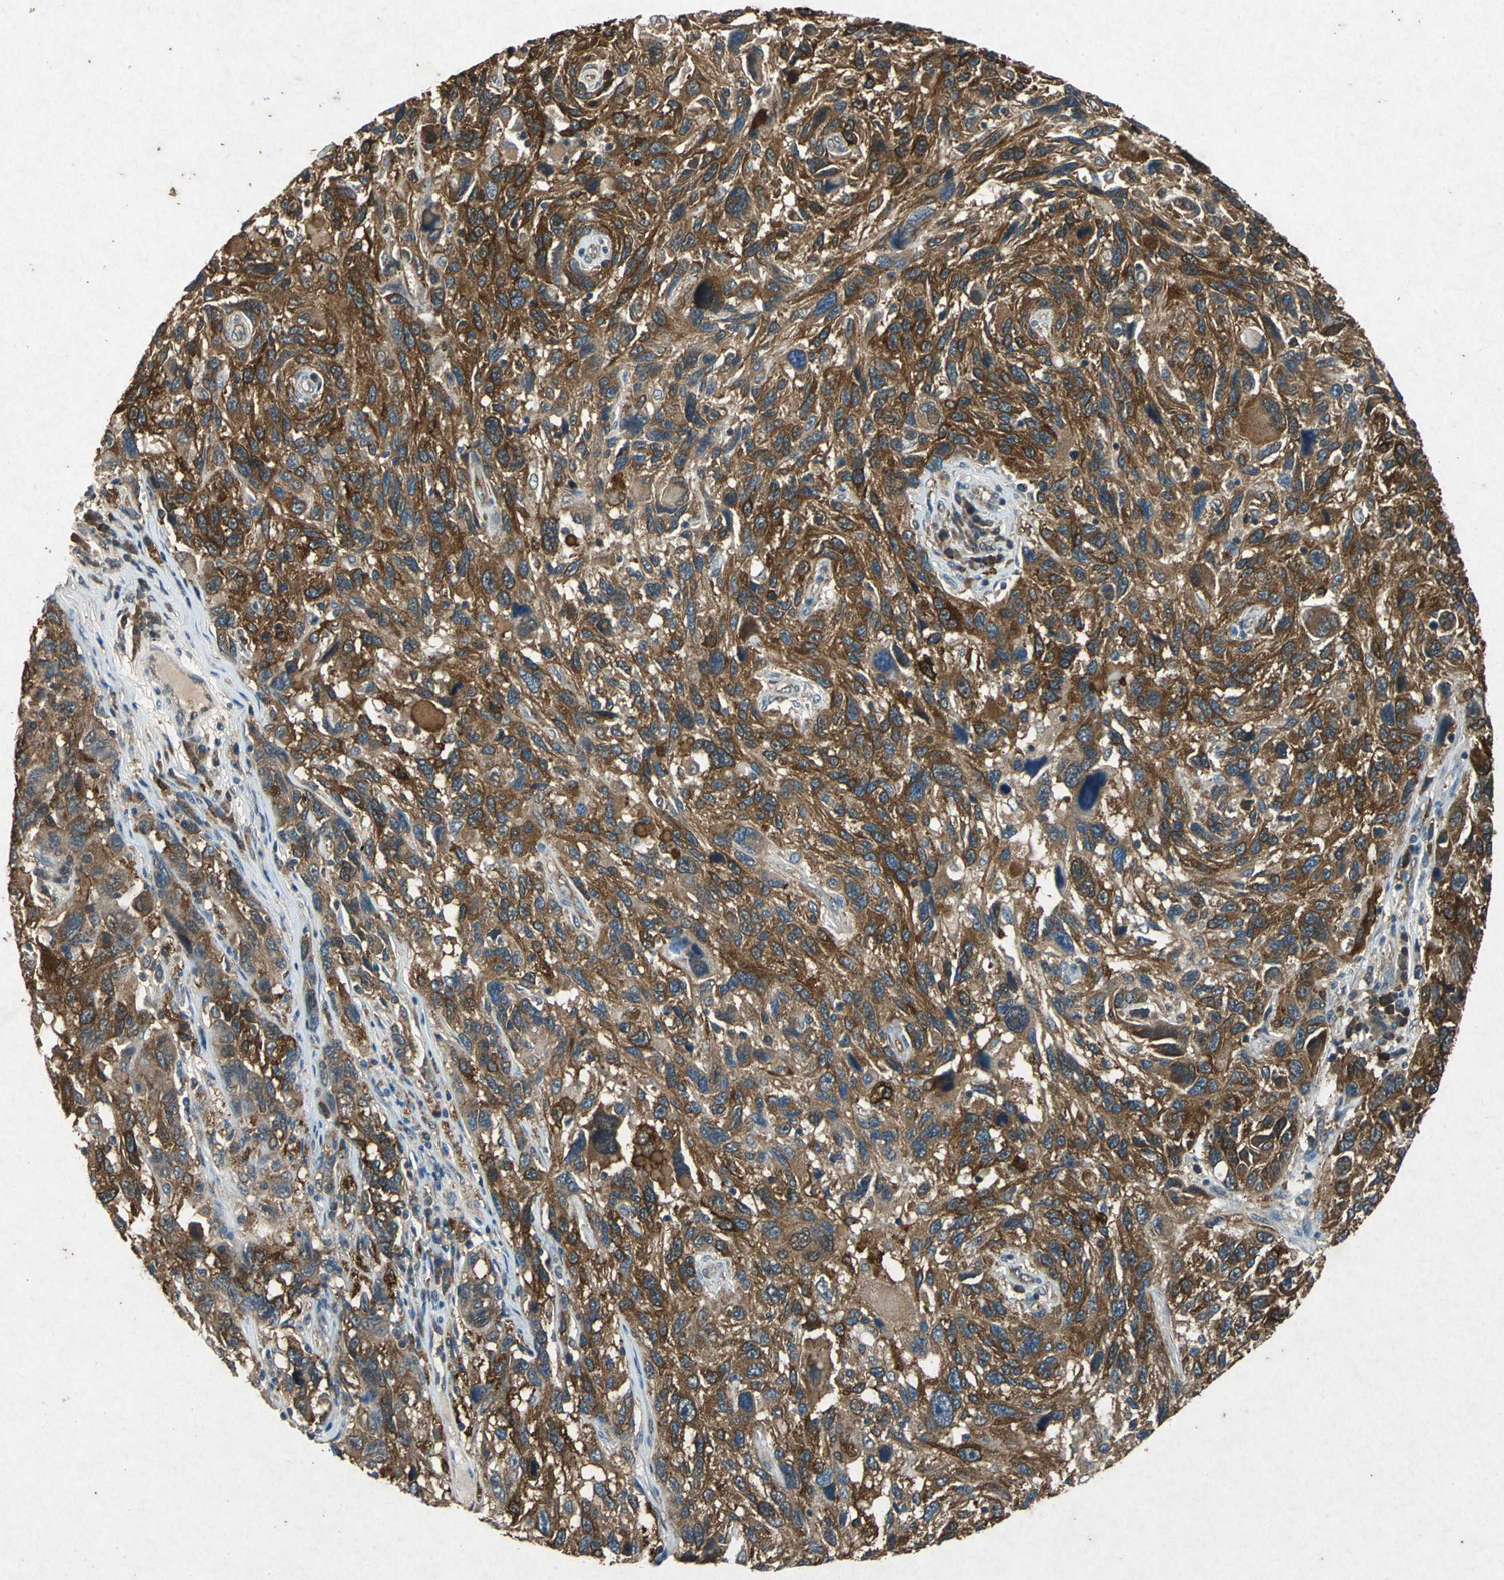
{"staining": {"intensity": "strong", "quantity": ">75%", "location": "cytoplasmic/membranous"}, "tissue": "melanoma", "cell_type": "Tumor cells", "image_type": "cancer", "snomed": [{"axis": "morphology", "description": "Malignant melanoma, NOS"}, {"axis": "topography", "description": "Skin"}], "caption": "Immunohistochemistry image of melanoma stained for a protein (brown), which demonstrates high levels of strong cytoplasmic/membranous staining in approximately >75% of tumor cells.", "gene": "HSP90AB1", "patient": {"sex": "male", "age": 53}}